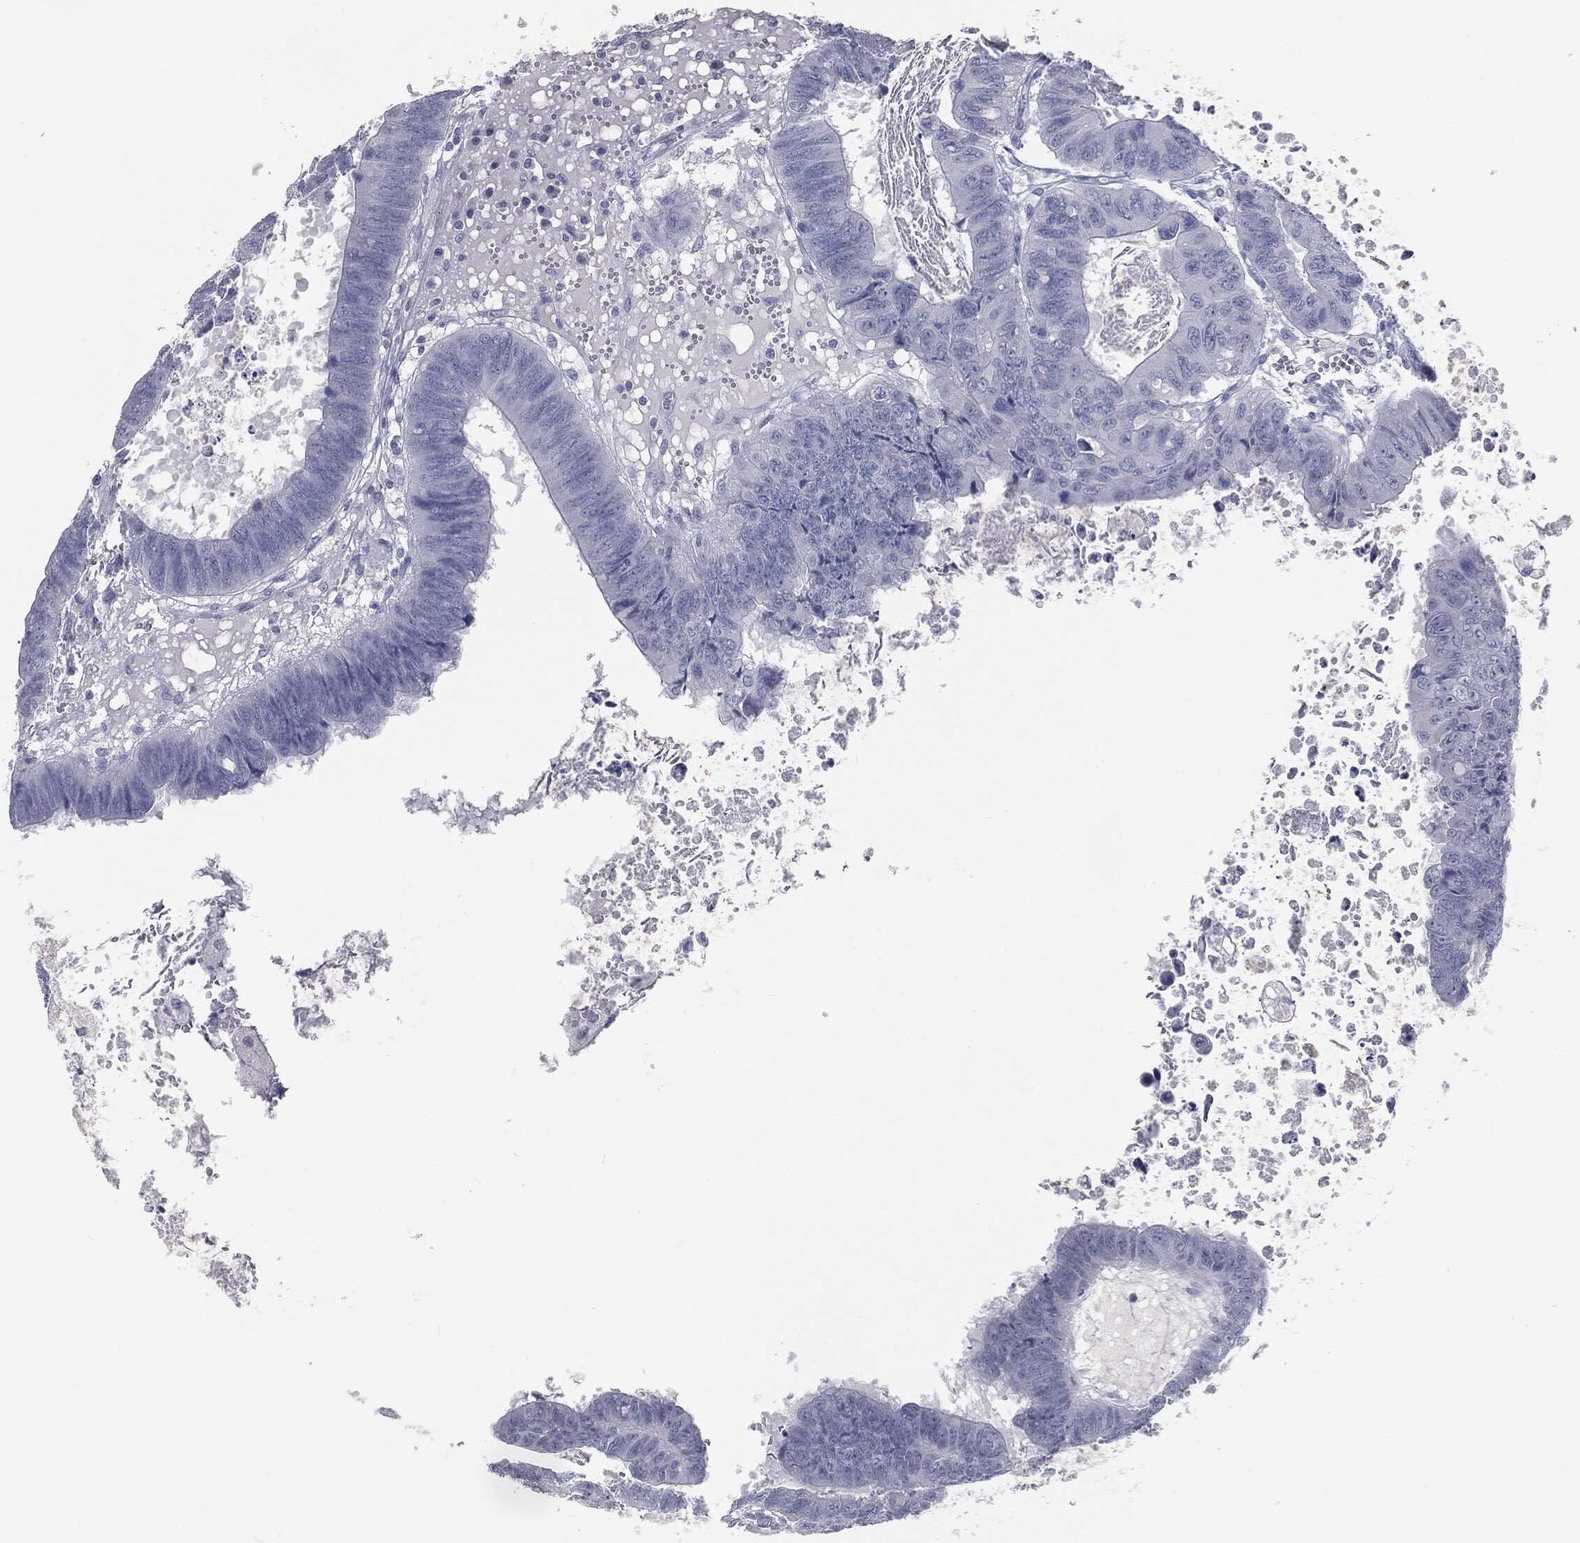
{"staining": {"intensity": "negative", "quantity": "none", "location": "none"}, "tissue": "colorectal cancer", "cell_type": "Tumor cells", "image_type": "cancer", "snomed": [{"axis": "morphology", "description": "Adenocarcinoma, NOS"}, {"axis": "topography", "description": "Colon"}], "caption": "A high-resolution histopathology image shows immunohistochemistry (IHC) staining of colorectal cancer (adenocarcinoma), which exhibits no significant staining in tumor cells. (DAB (3,3'-diaminobenzidine) immunohistochemistry visualized using brightfield microscopy, high magnification).", "gene": "PRAME", "patient": {"sex": "male", "age": 62}}